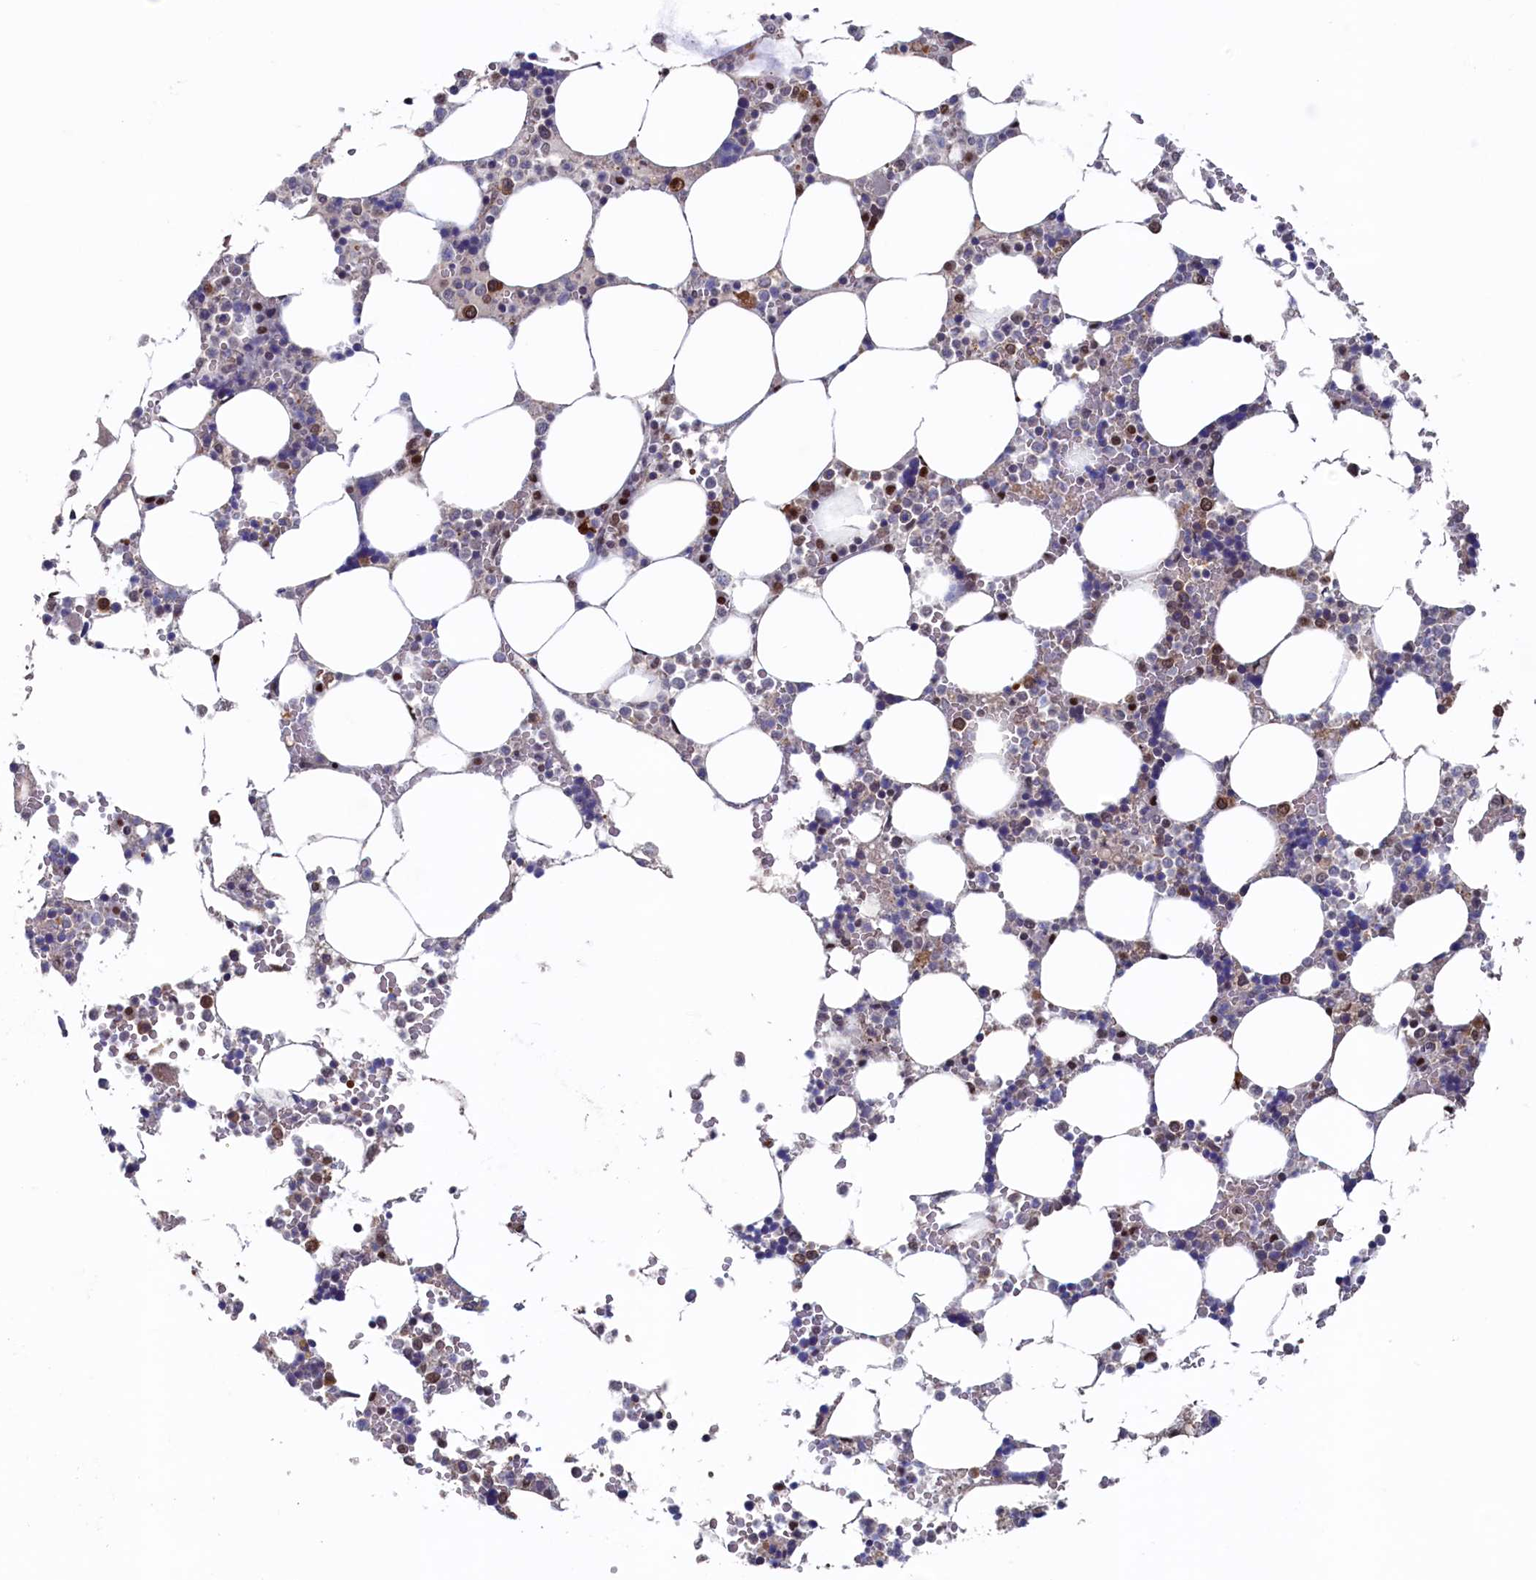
{"staining": {"intensity": "moderate", "quantity": "25%-75%", "location": "cytoplasmic/membranous,nuclear"}, "tissue": "bone marrow", "cell_type": "Hematopoietic cells", "image_type": "normal", "snomed": [{"axis": "morphology", "description": "Normal tissue, NOS"}, {"axis": "topography", "description": "Bone marrow"}], "caption": "IHC of benign bone marrow exhibits medium levels of moderate cytoplasmic/membranous,nuclear staining in about 25%-75% of hematopoietic cells. (IHC, brightfield microscopy, high magnification).", "gene": "AHCY", "patient": {"sex": "male", "age": 64}}